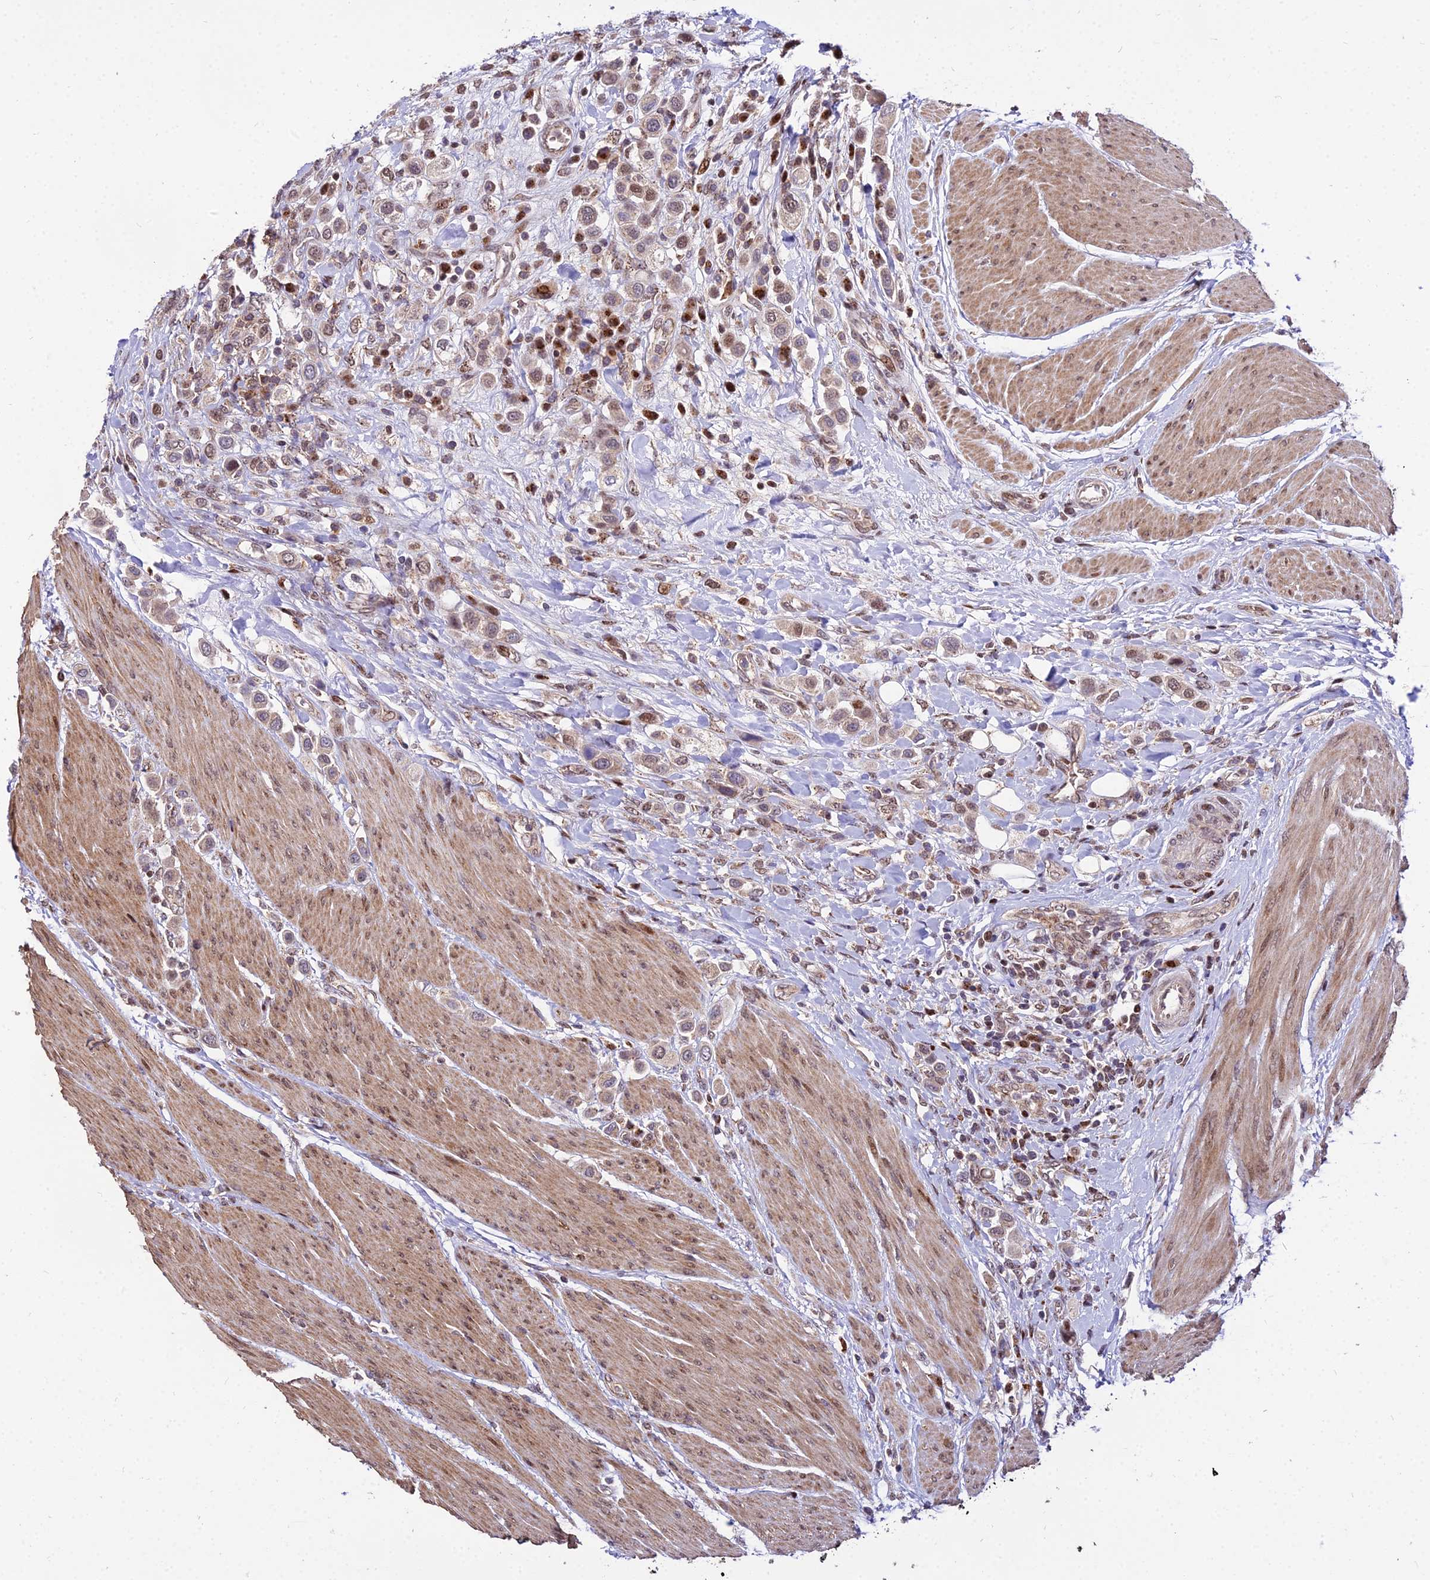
{"staining": {"intensity": "weak", "quantity": ">75%", "location": "cytoplasmic/membranous,nuclear"}, "tissue": "urothelial cancer", "cell_type": "Tumor cells", "image_type": "cancer", "snomed": [{"axis": "morphology", "description": "Urothelial carcinoma, High grade"}, {"axis": "topography", "description": "Urinary bladder"}], "caption": "Immunohistochemical staining of human urothelial cancer demonstrates low levels of weak cytoplasmic/membranous and nuclear protein positivity in approximately >75% of tumor cells.", "gene": "CIB3", "patient": {"sex": "male", "age": 50}}